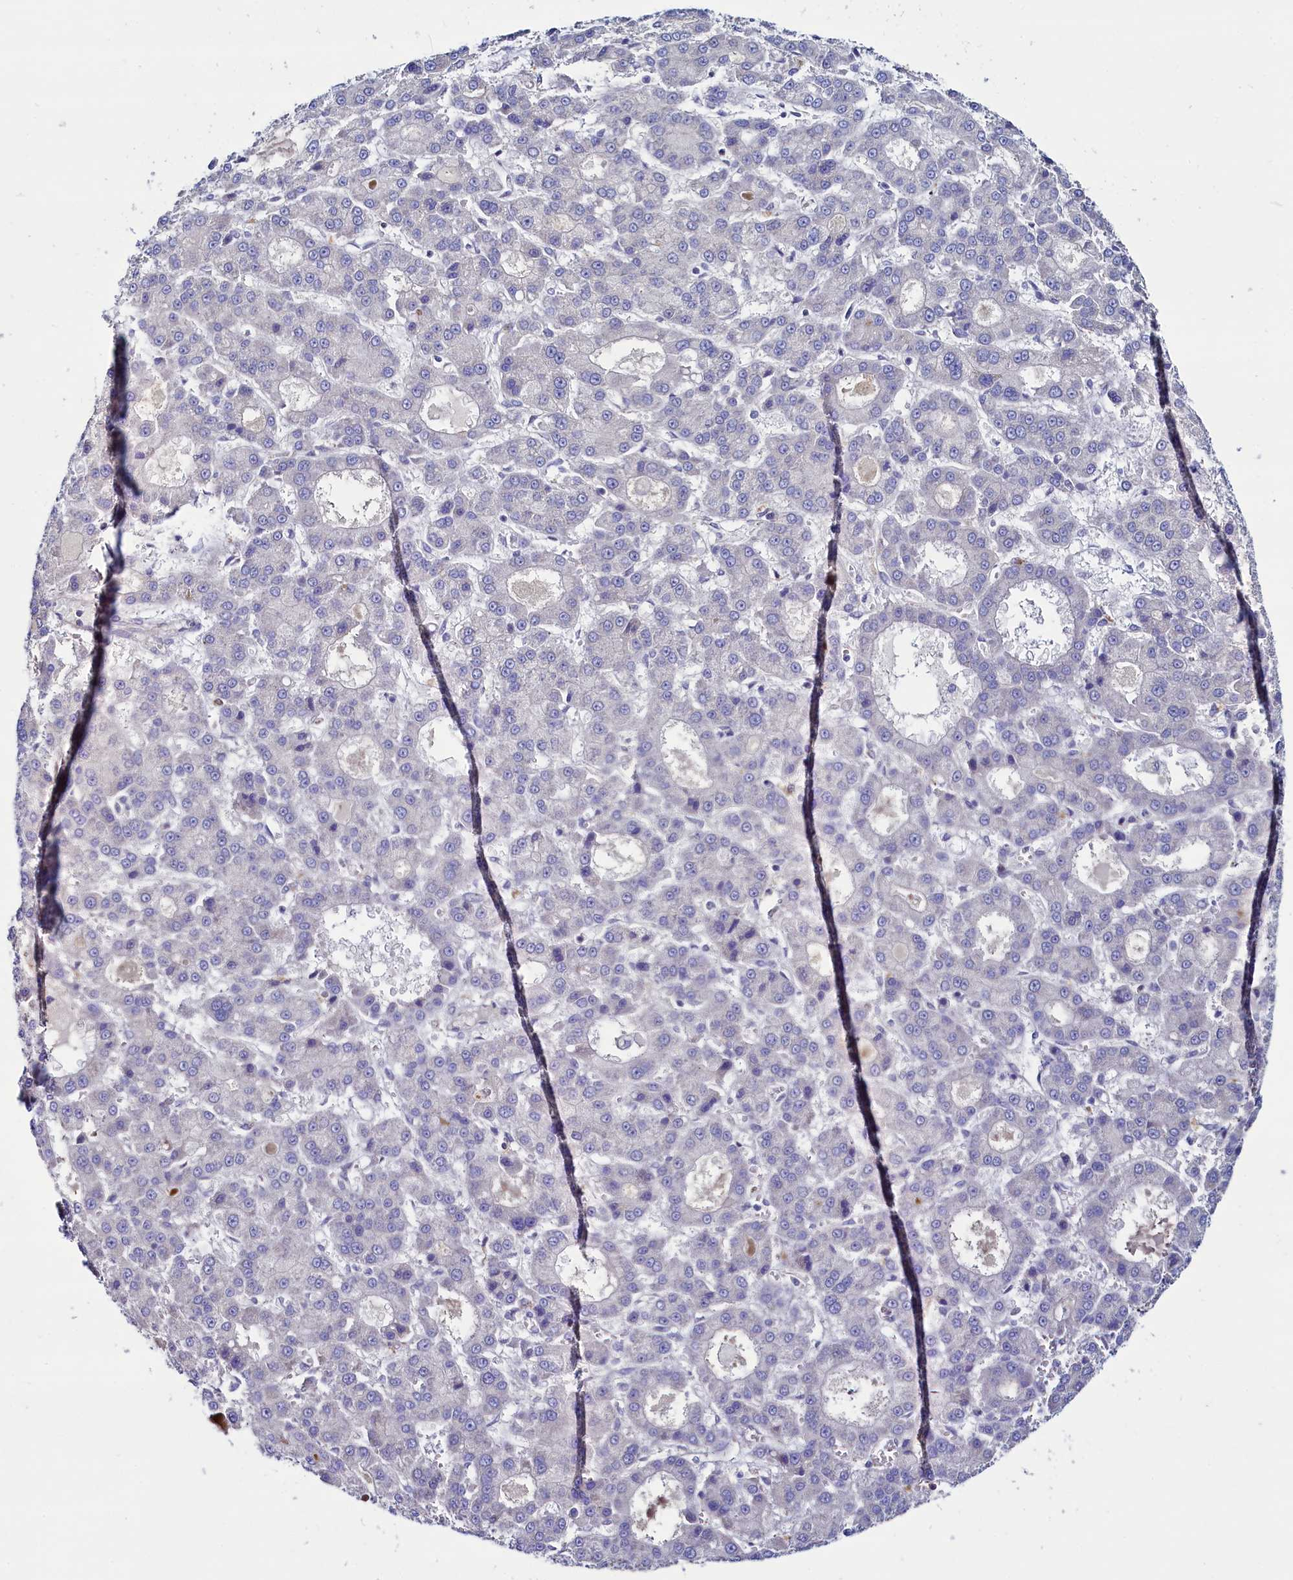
{"staining": {"intensity": "negative", "quantity": "none", "location": "none"}, "tissue": "liver cancer", "cell_type": "Tumor cells", "image_type": "cancer", "snomed": [{"axis": "morphology", "description": "Carcinoma, Hepatocellular, NOS"}, {"axis": "topography", "description": "Liver"}], "caption": "Tumor cells show no significant expression in liver cancer.", "gene": "ASTE1", "patient": {"sex": "male", "age": 70}}